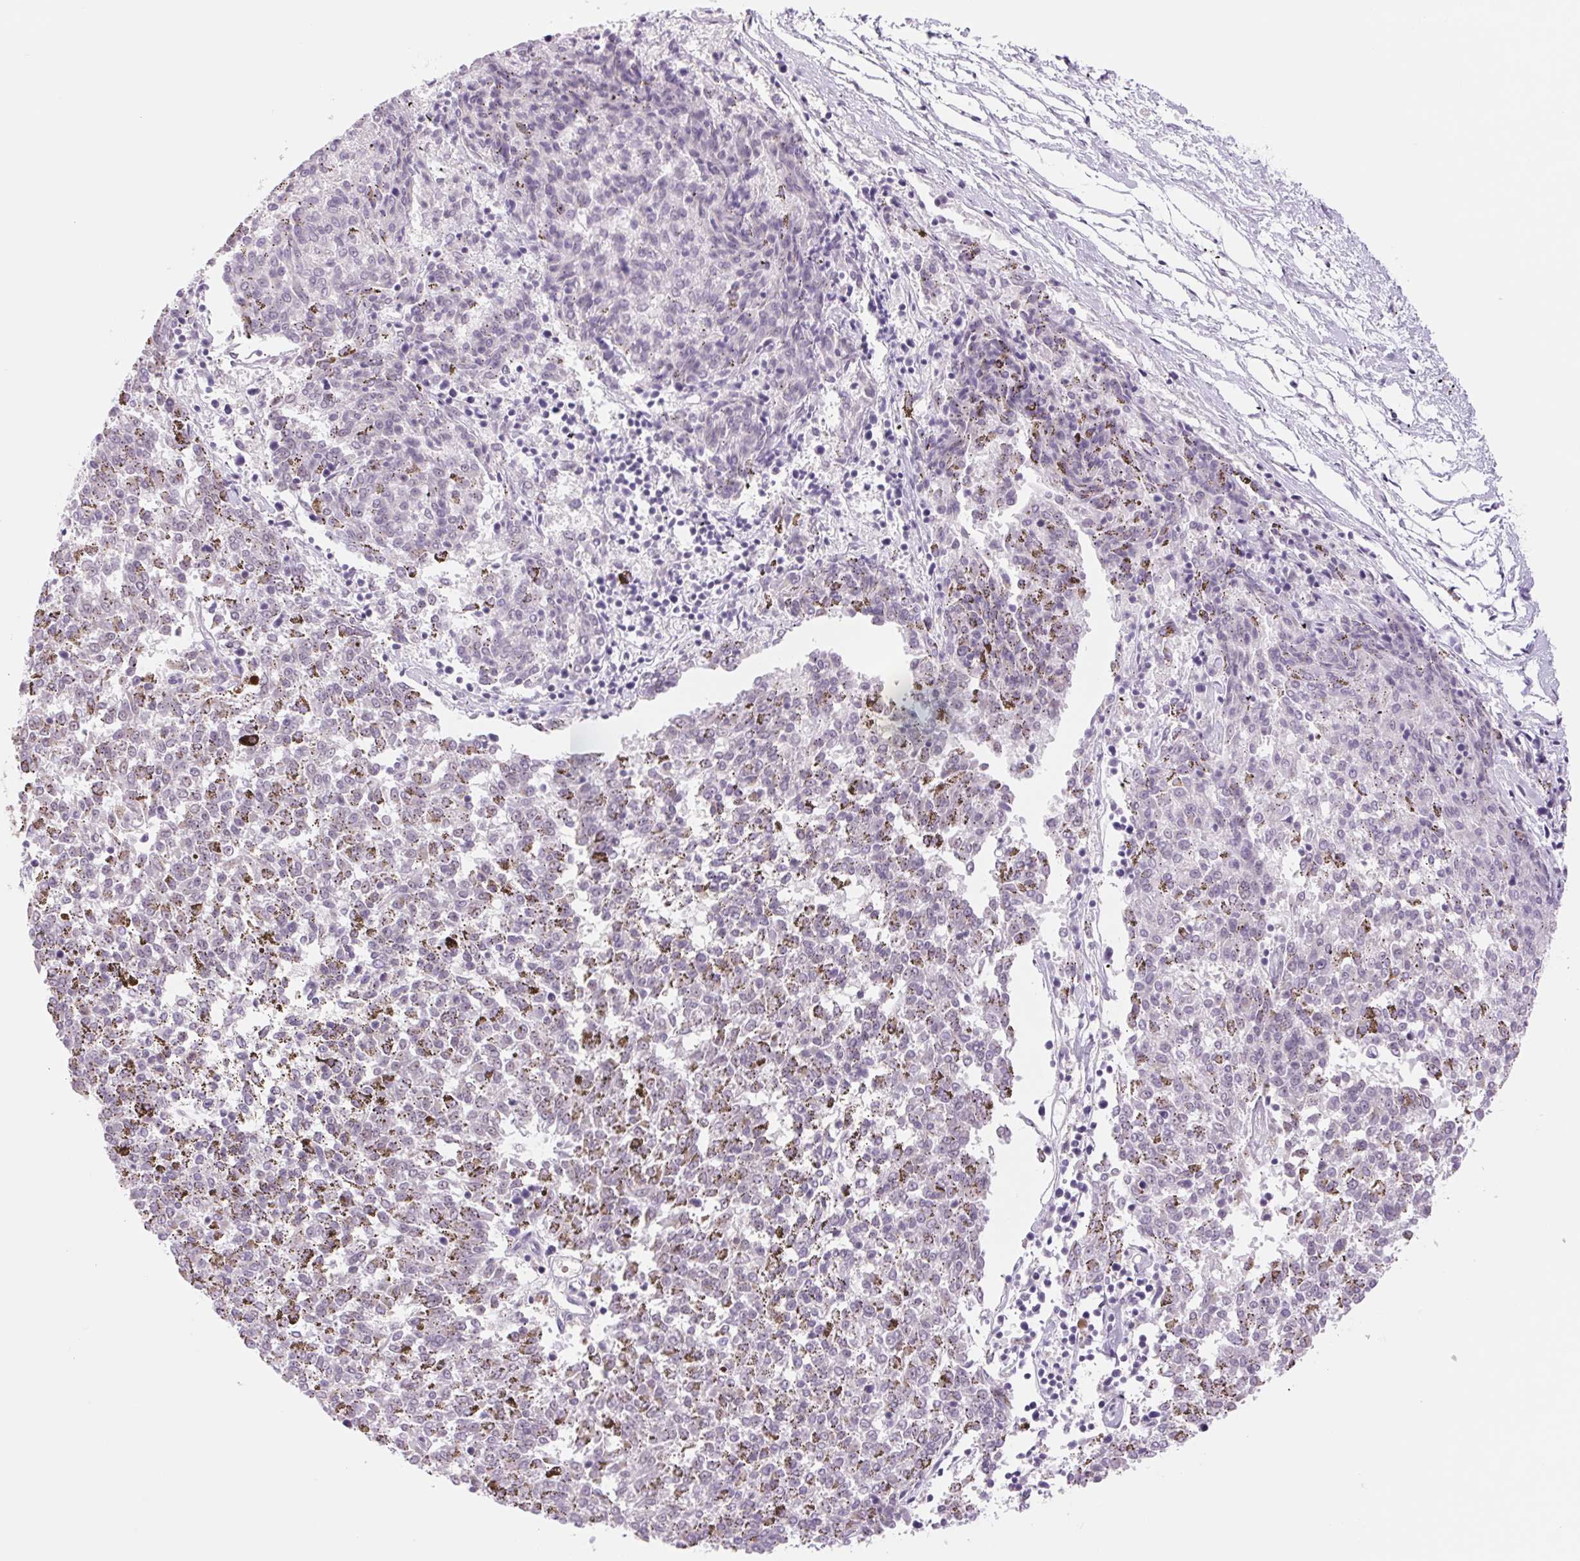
{"staining": {"intensity": "negative", "quantity": "none", "location": "none"}, "tissue": "melanoma", "cell_type": "Tumor cells", "image_type": "cancer", "snomed": [{"axis": "morphology", "description": "Malignant melanoma, NOS"}, {"axis": "topography", "description": "Skin"}], "caption": "Melanoma was stained to show a protein in brown. There is no significant staining in tumor cells.", "gene": "ZC3H14", "patient": {"sex": "female", "age": 72}}